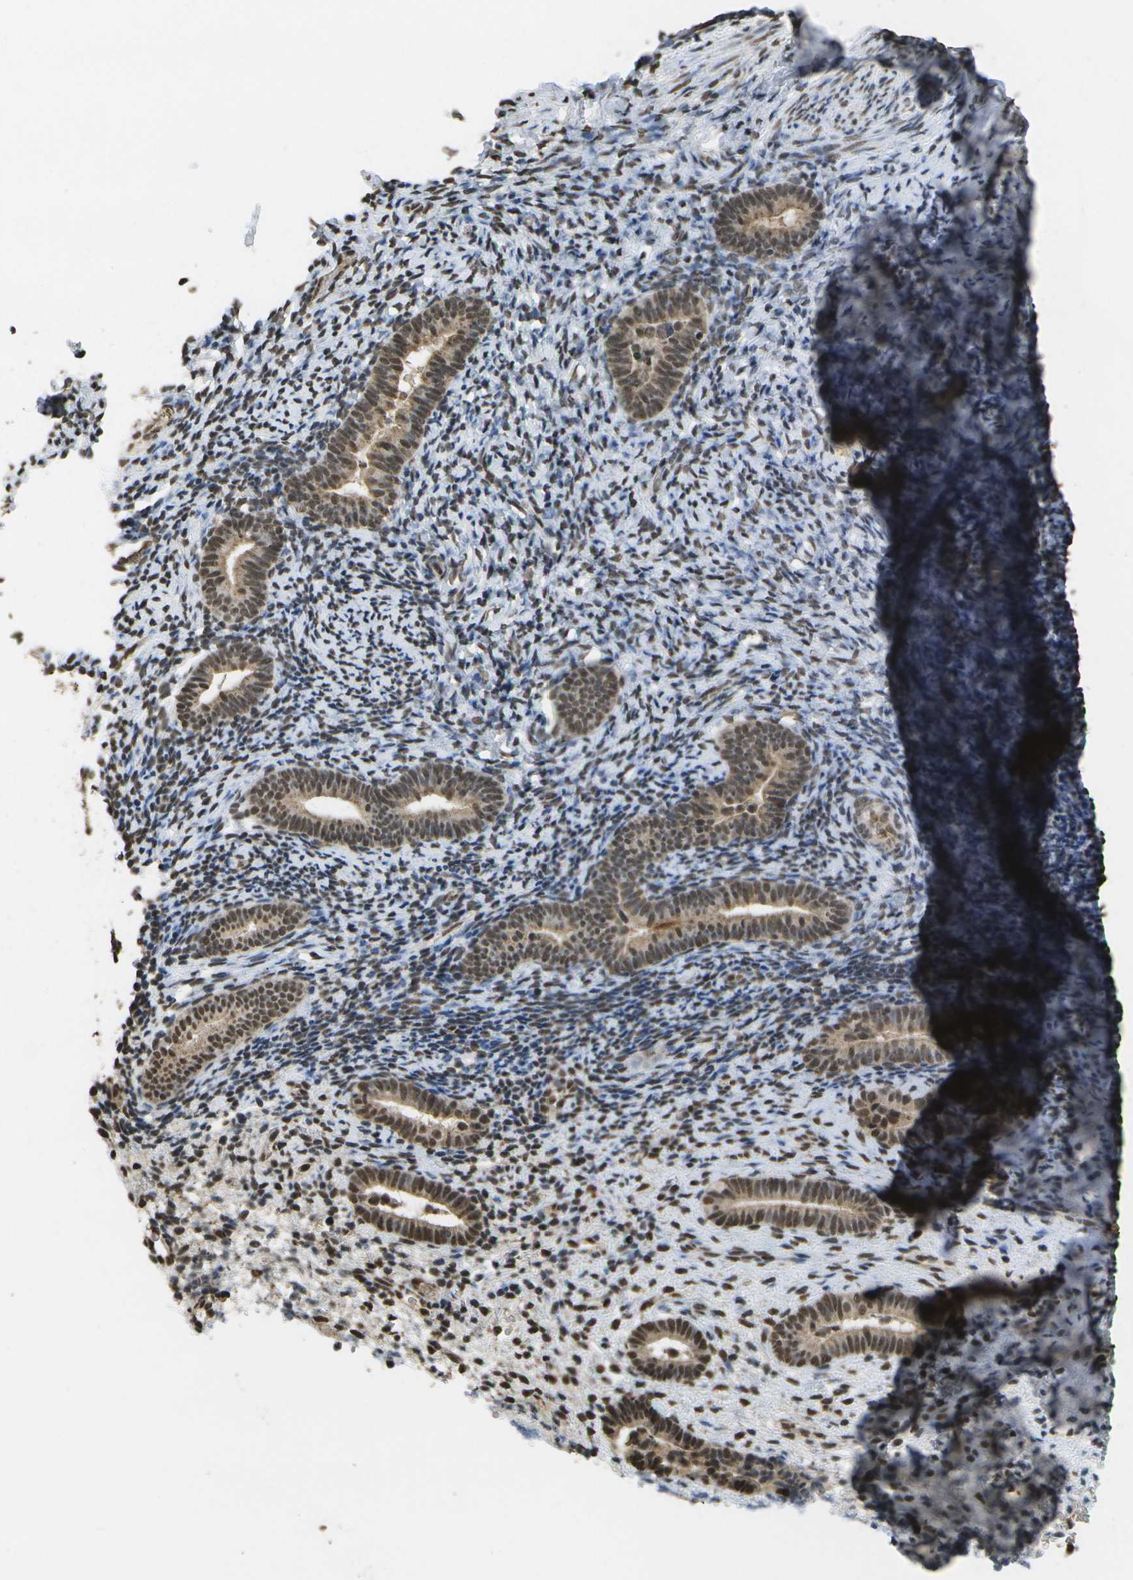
{"staining": {"intensity": "moderate", "quantity": "<25%", "location": "nuclear"}, "tissue": "endometrium", "cell_type": "Cells in endometrial stroma", "image_type": "normal", "snomed": [{"axis": "morphology", "description": "Normal tissue, NOS"}, {"axis": "topography", "description": "Endometrium"}], "caption": "Protein staining shows moderate nuclear positivity in approximately <25% of cells in endometrial stroma in benign endometrium. The staining was performed using DAB, with brown indicating positive protein expression. Nuclei are stained blue with hematoxylin.", "gene": "SPEN", "patient": {"sex": "female", "age": 51}}